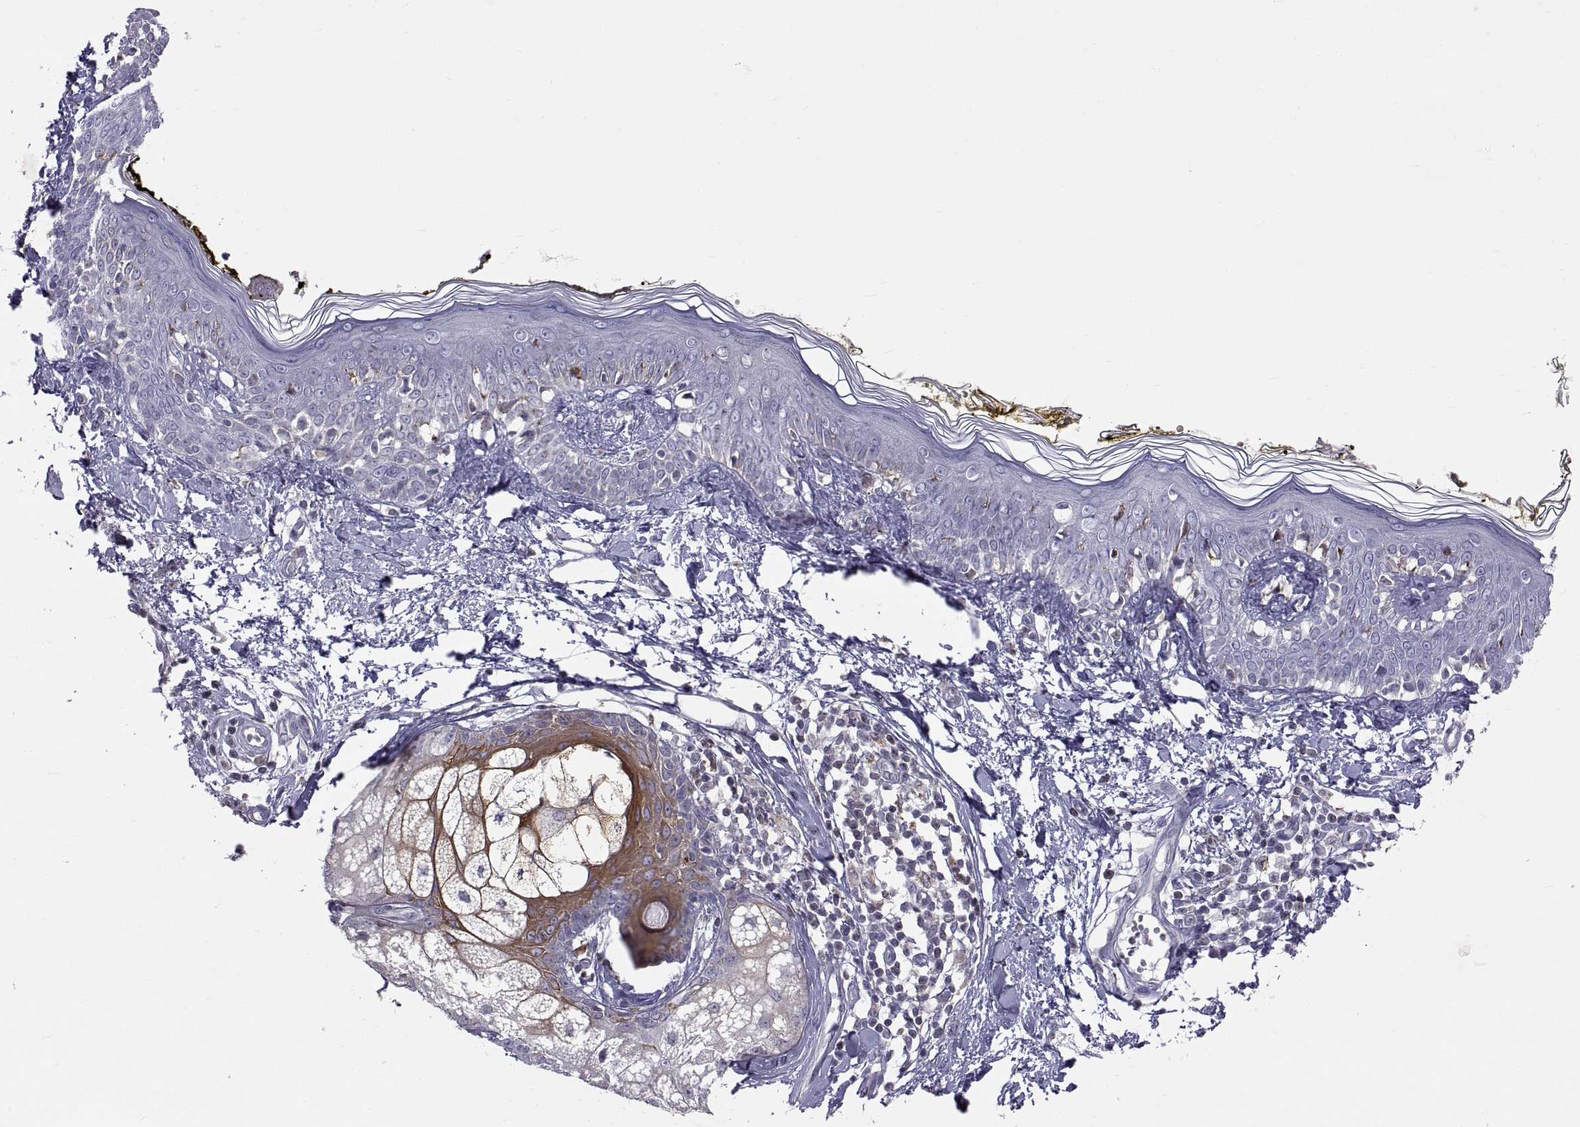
{"staining": {"intensity": "negative", "quantity": "none", "location": "none"}, "tissue": "skin", "cell_type": "Fibroblasts", "image_type": "normal", "snomed": [{"axis": "morphology", "description": "Normal tissue, NOS"}, {"axis": "topography", "description": "Skin"}], "caption": "Histopathology image shows no significant protein staining in fibroblasts of unremarkable skin. (Immunohistochemistry (ihc), brightfield microscopy, high magnification).", "gene": "ERO1A", "patient": {"sex": "male", "age": 76}}